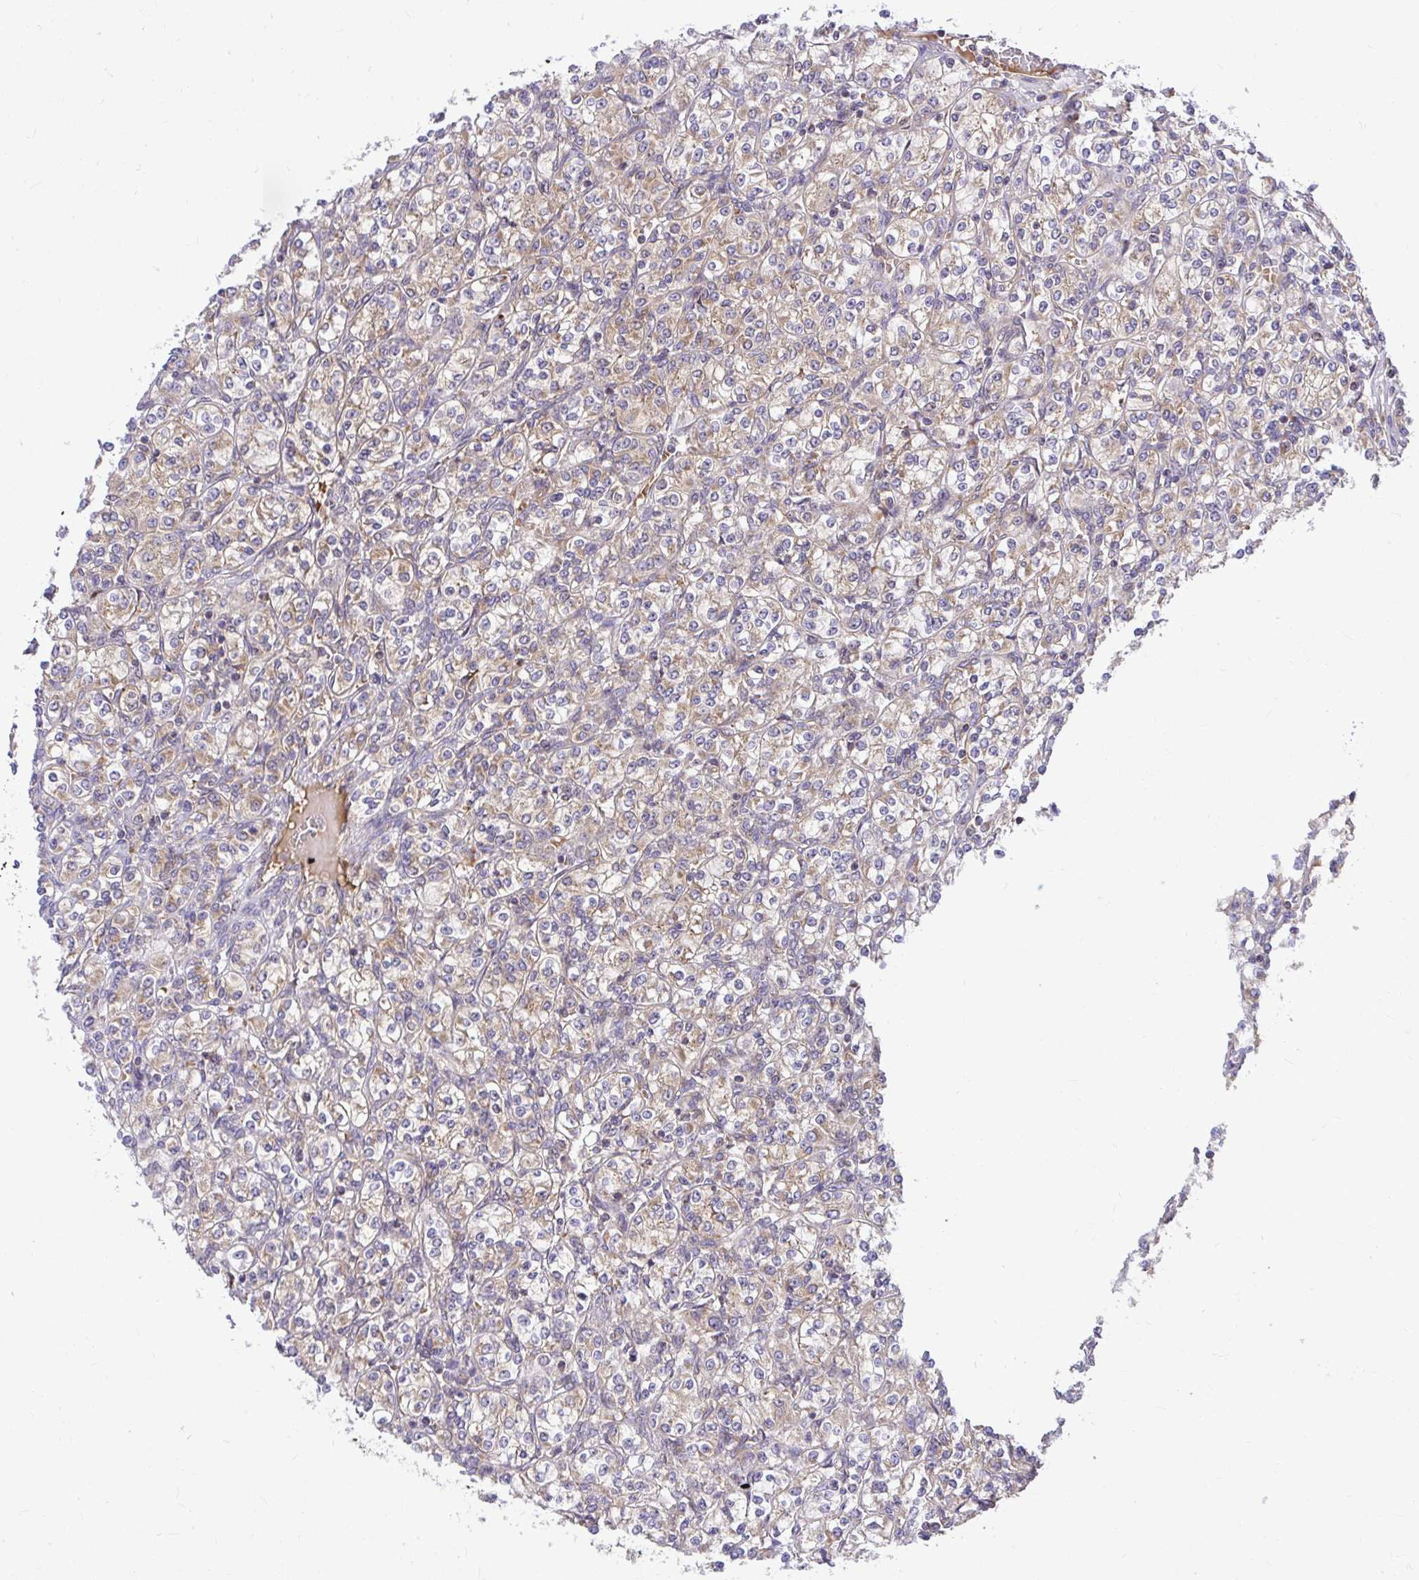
{"staining": {"intensity": "weak", "quantity": ">75%", "location": "cytoplasmic/membranous"}, "tissue": "renal cancer", "cell_type": "Tumor cells", "image_type": "cancer", "snomed": [{"axis": "morphology", "description": "Adenocarcinoma, NOS"}, {"axis": "topography", "description": "Kidney"}], "caption": "Approximately >75% of tumor cells in adenocarcinoma (renal) exhibit weak cytoplasmic/membranous protein positivity as visualized by brown immunohistochemical staining.", "gene": "VTI1B", "patient": {"sex": "male", "age": 77}}